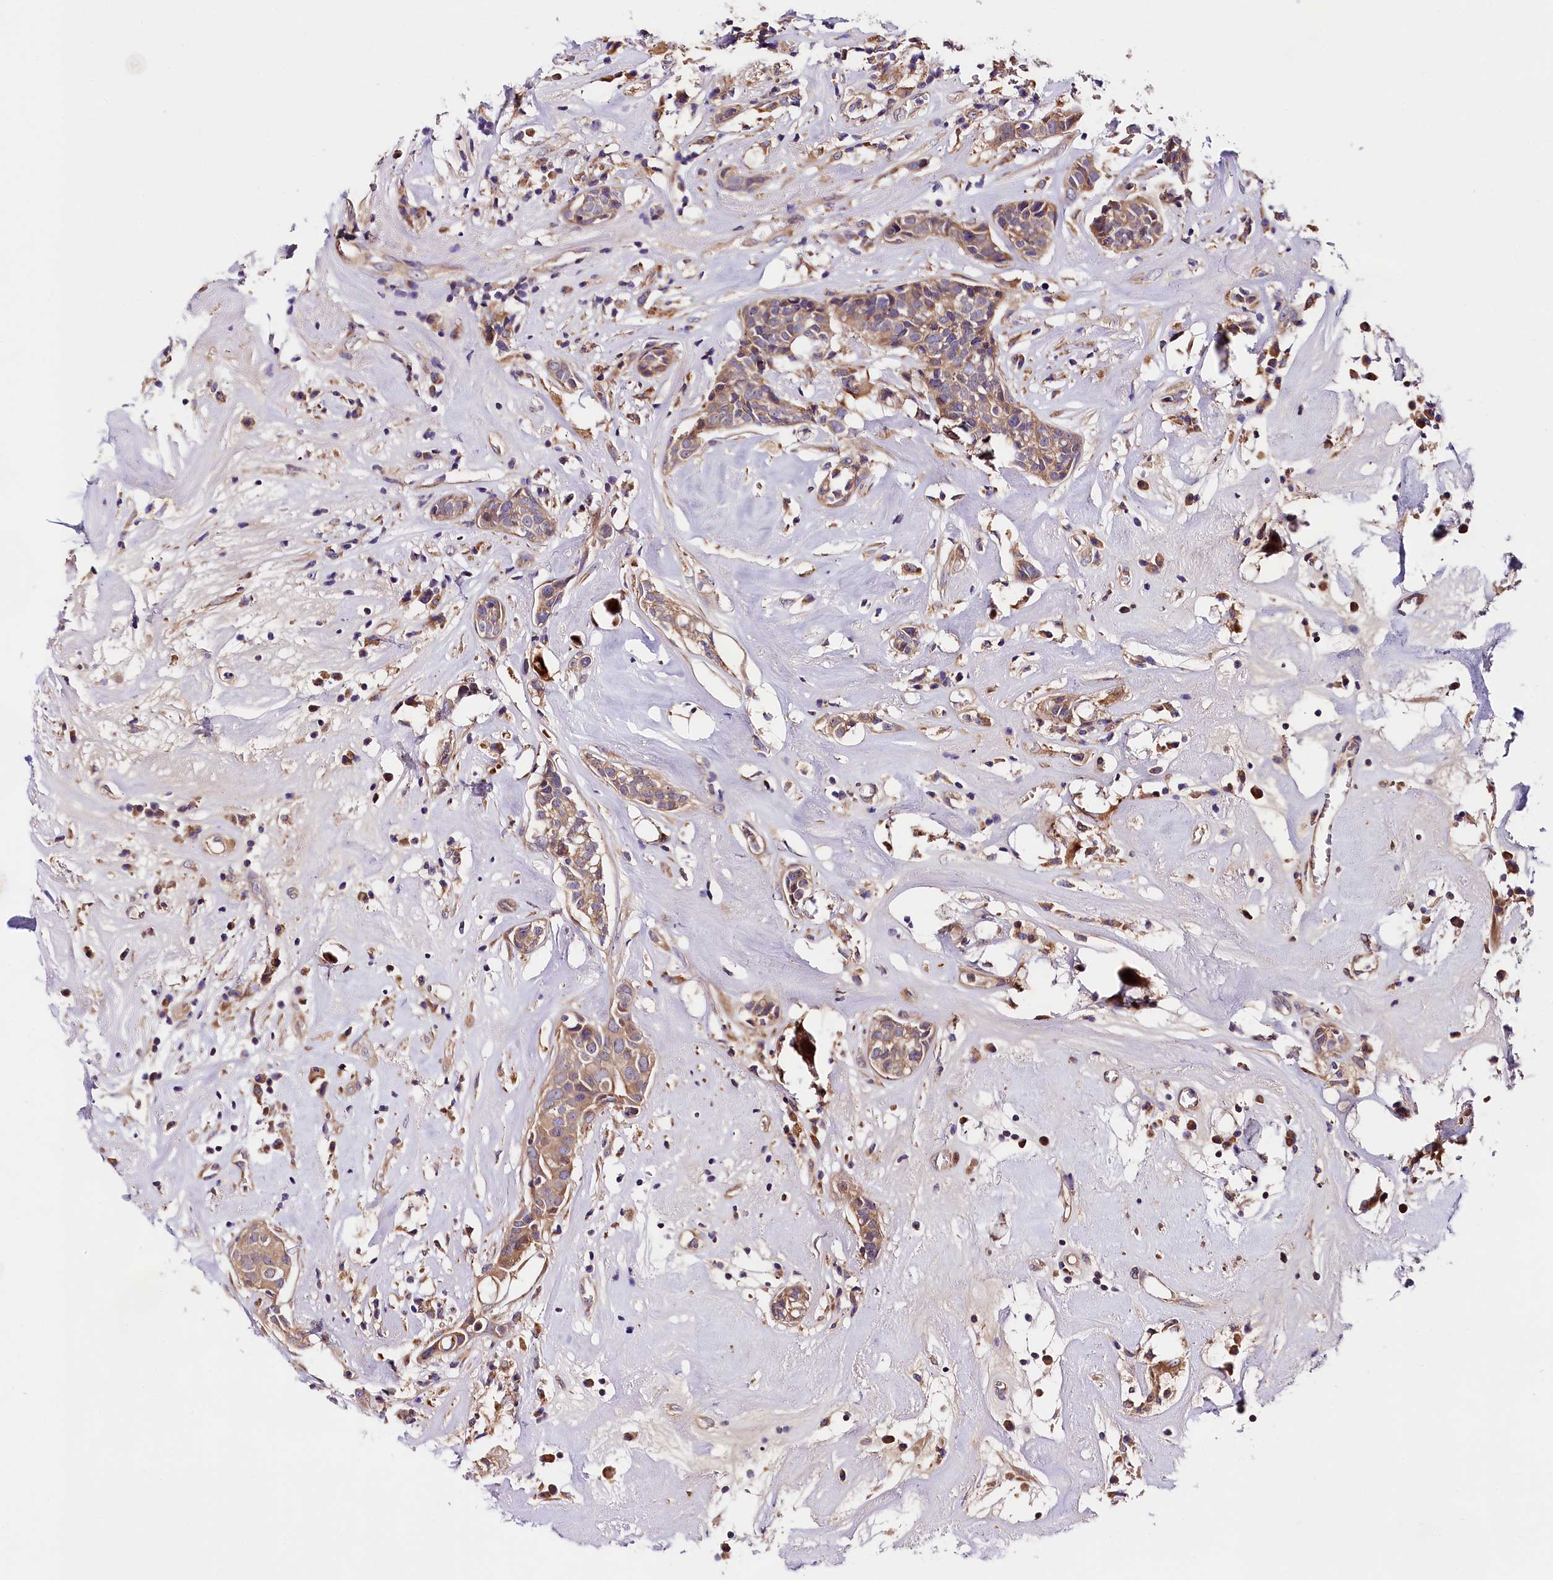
{"staining": {"intensity": "weak", "quantity": ">75%", "location": "cytoplasmic/membranous"}, "tissue": "head and neck cancer", "cell_type": "Tumor cells", "image_type": "cancer", "snomed": [{"axis": "morphology", "description": "Adenocarcinoma, NOS"}, {"axis": "topography", "description": "Salivary gland"}, {"axis": "topography", "description": "Head-Neck"}], "caption": "Tumor cells display low levels of weak cytoplasmic/membranous expression in about >75% of cells in adenocarcinoma (head and neck).", "gene": "SPG11", "patient": {"sex": "female", "age": 65}}